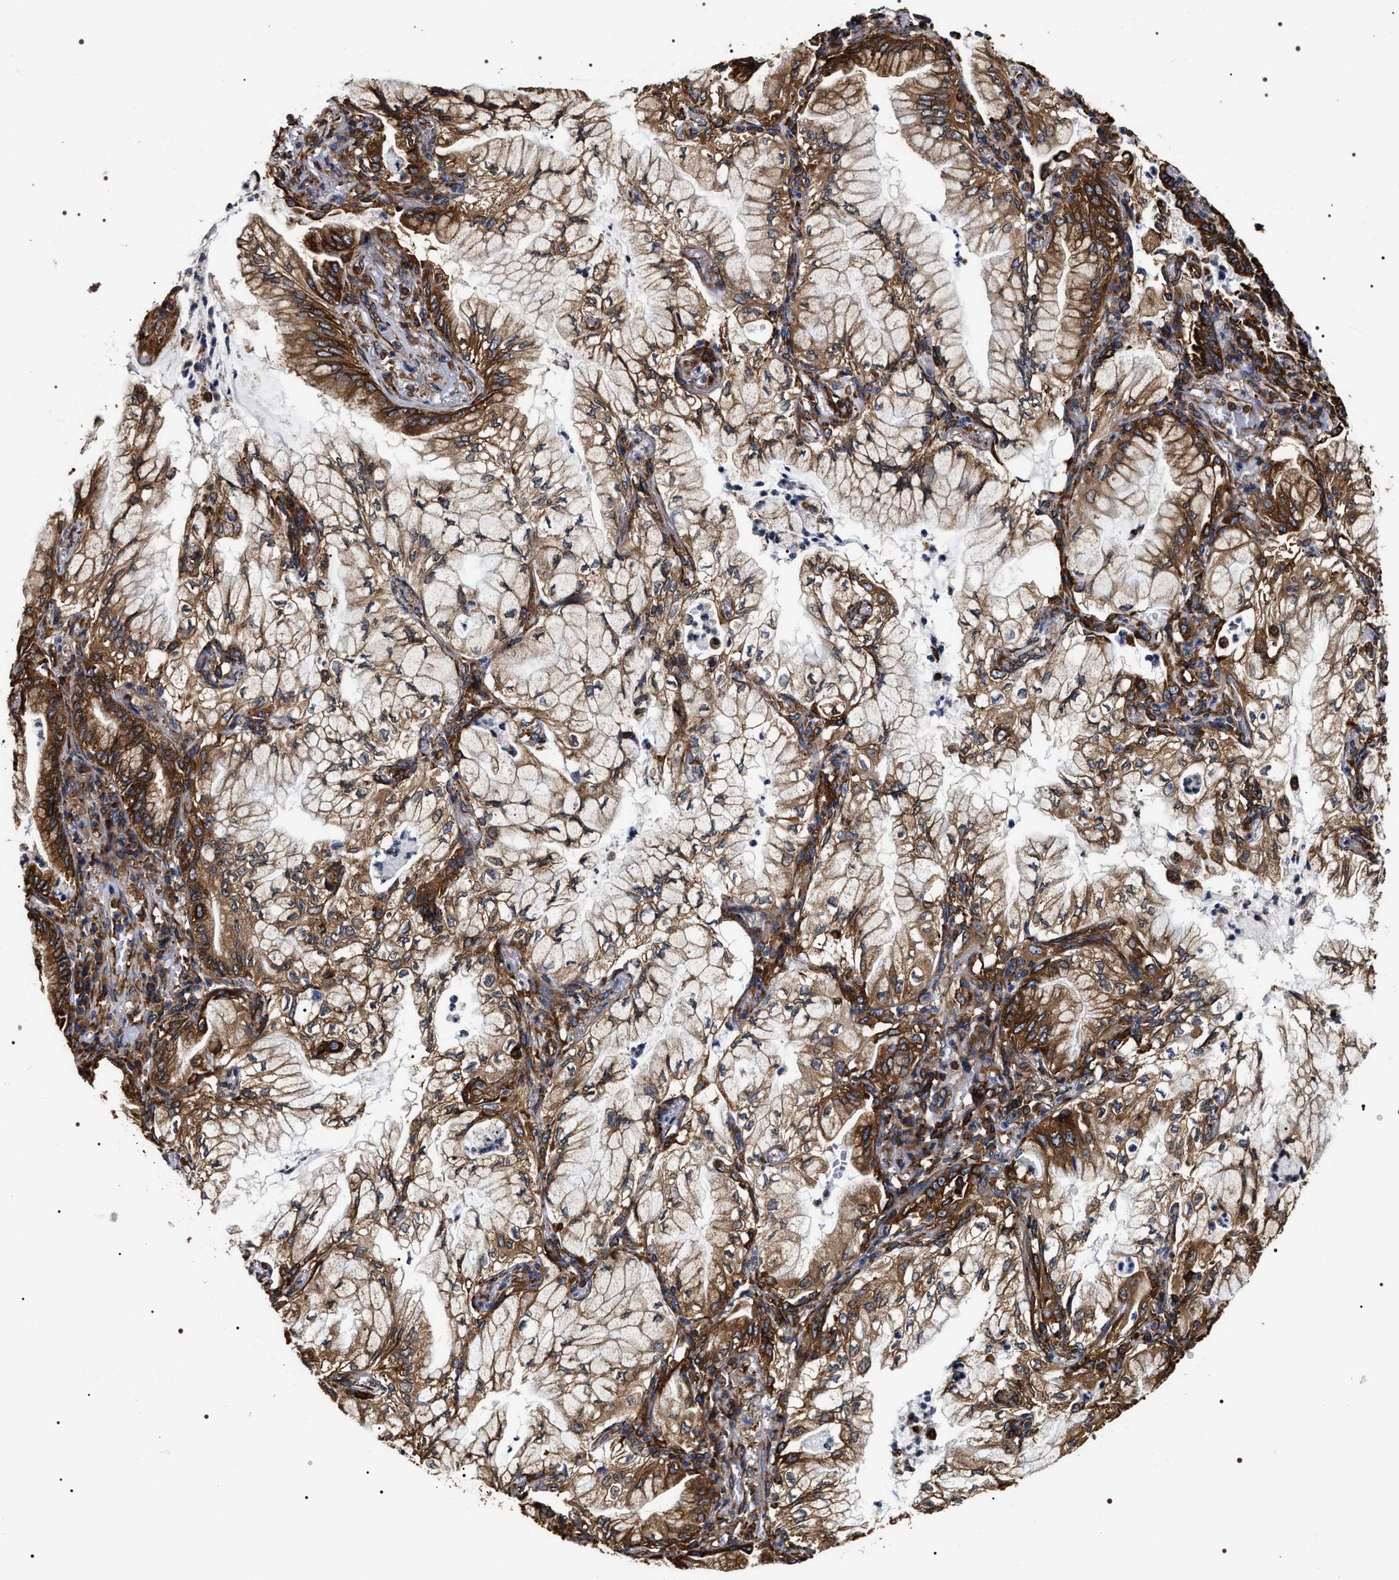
{"staining": {"intensity": "strong", "quantity": ">75%", "location": "cytoplasmic/membranous"}, "tissue": "lung cancer", "cell_type": "Tumor cells", "image_type": "cancer", "snomed": [{"axis": "morphology", "description": "Adenocarcinoma, NOS"}, {"axis": "topography", "description": "Lung"}], "caption": "A brown stain highlights strong cytoplasmic/membranous staining of a protein in human adenocarcinoma (lung) tumor cells.", "gene": "SERBP1", "patient": {"sex": "female", "age": 70}}